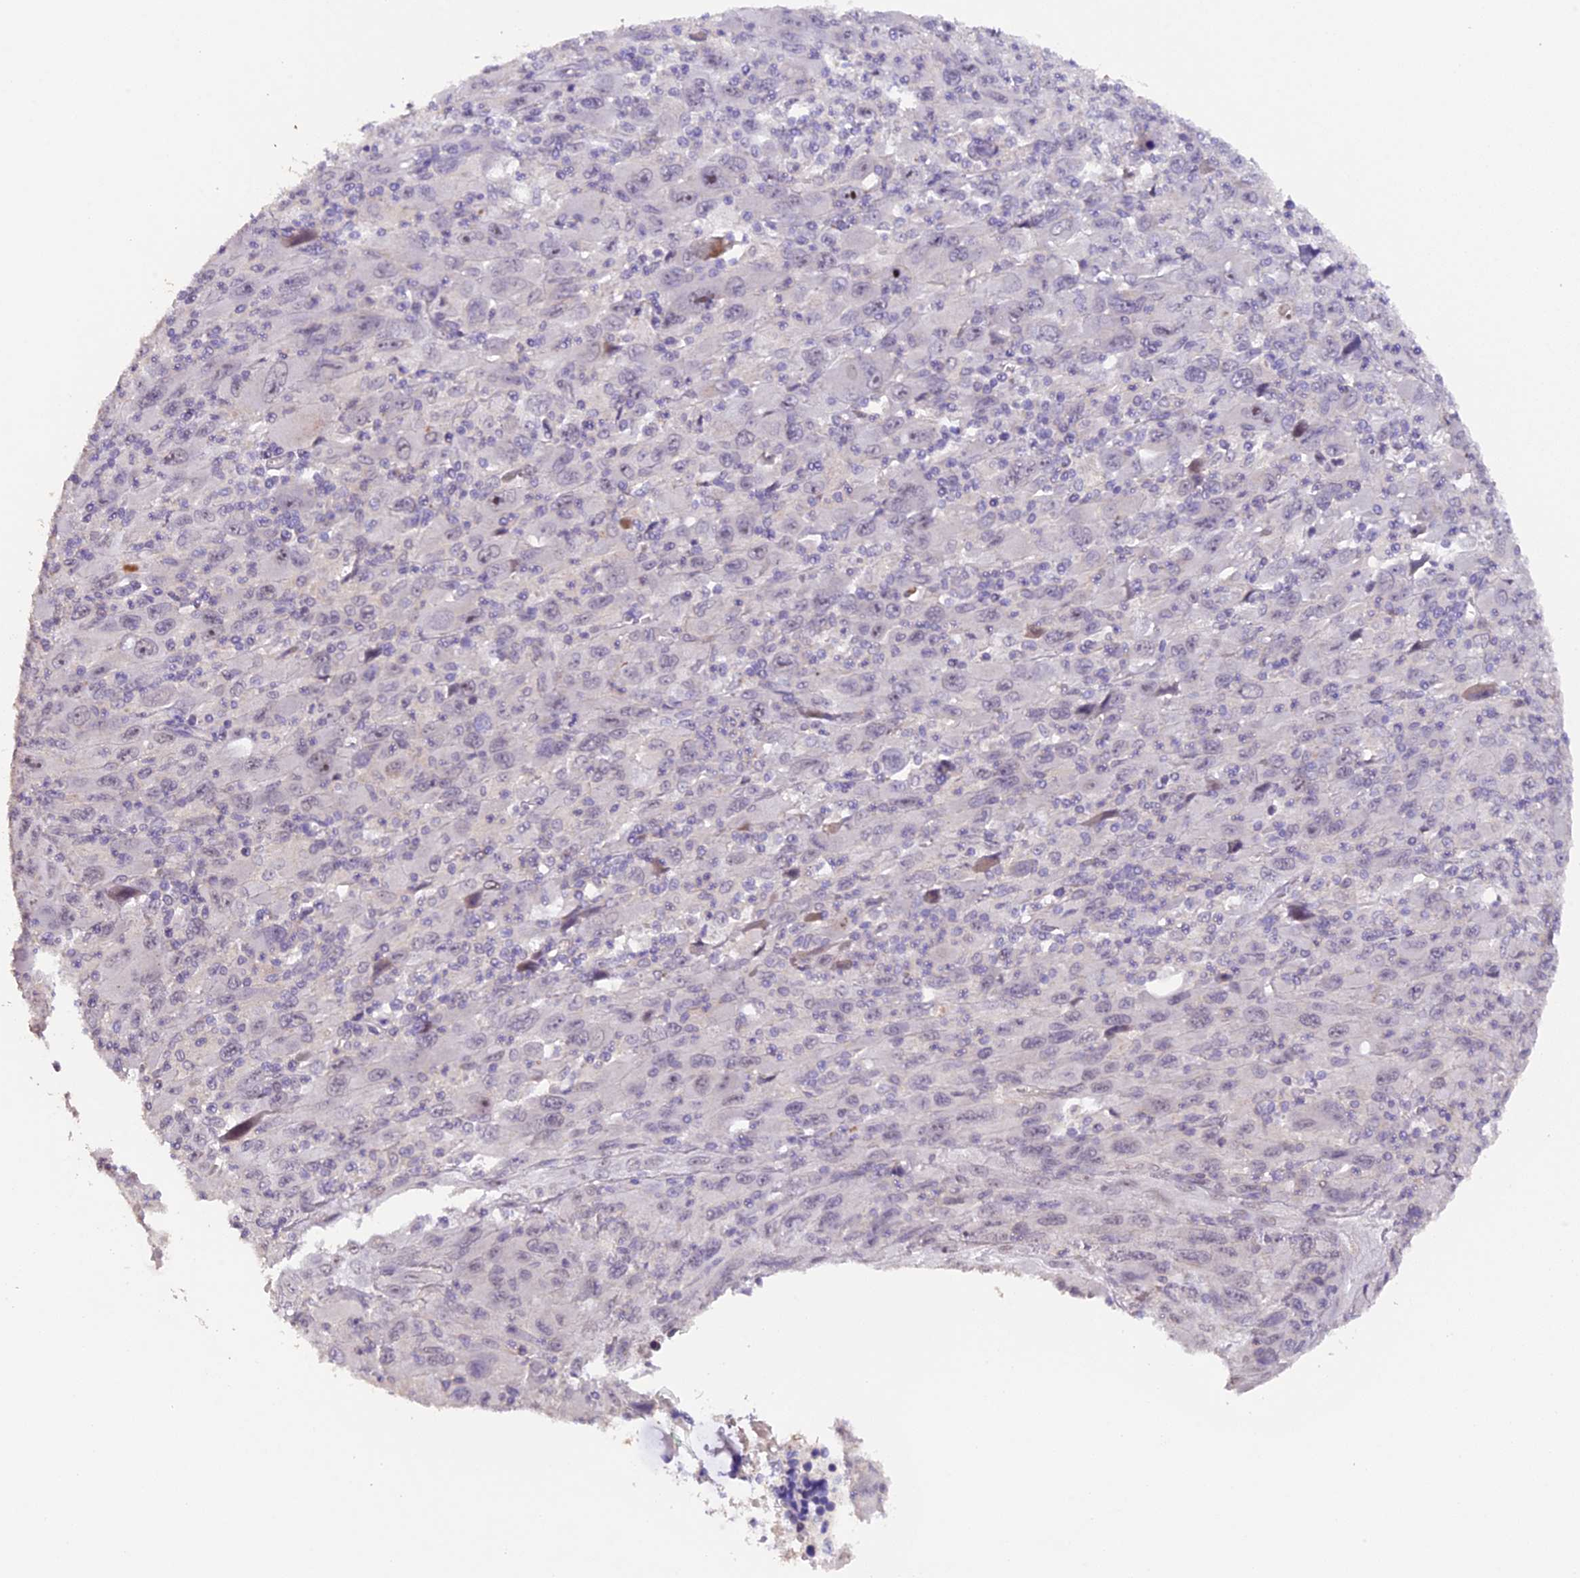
{"staining": {"intensity": "negative", "quantity": "none", "location": "none"}, "tissue": "melanoma", "cell_type": "Tumor cells", "image_type": "cancer", "snomed": [{"axis": "morphology", "description": "Malignant melanoma, Metastatic site"}, {"axis": "topography", "description": "Skin"}], "caption": "Immunohistochemistry photomicrograph of neoplastic tissue: melanoma stained with DAB (3,3'-diaminobenzidine) reveals no significant protein staining in tumor cells. Nuclei are stained in blue.", "gene": "GNB5", "patient": {"sex": "female", "age": 56}}